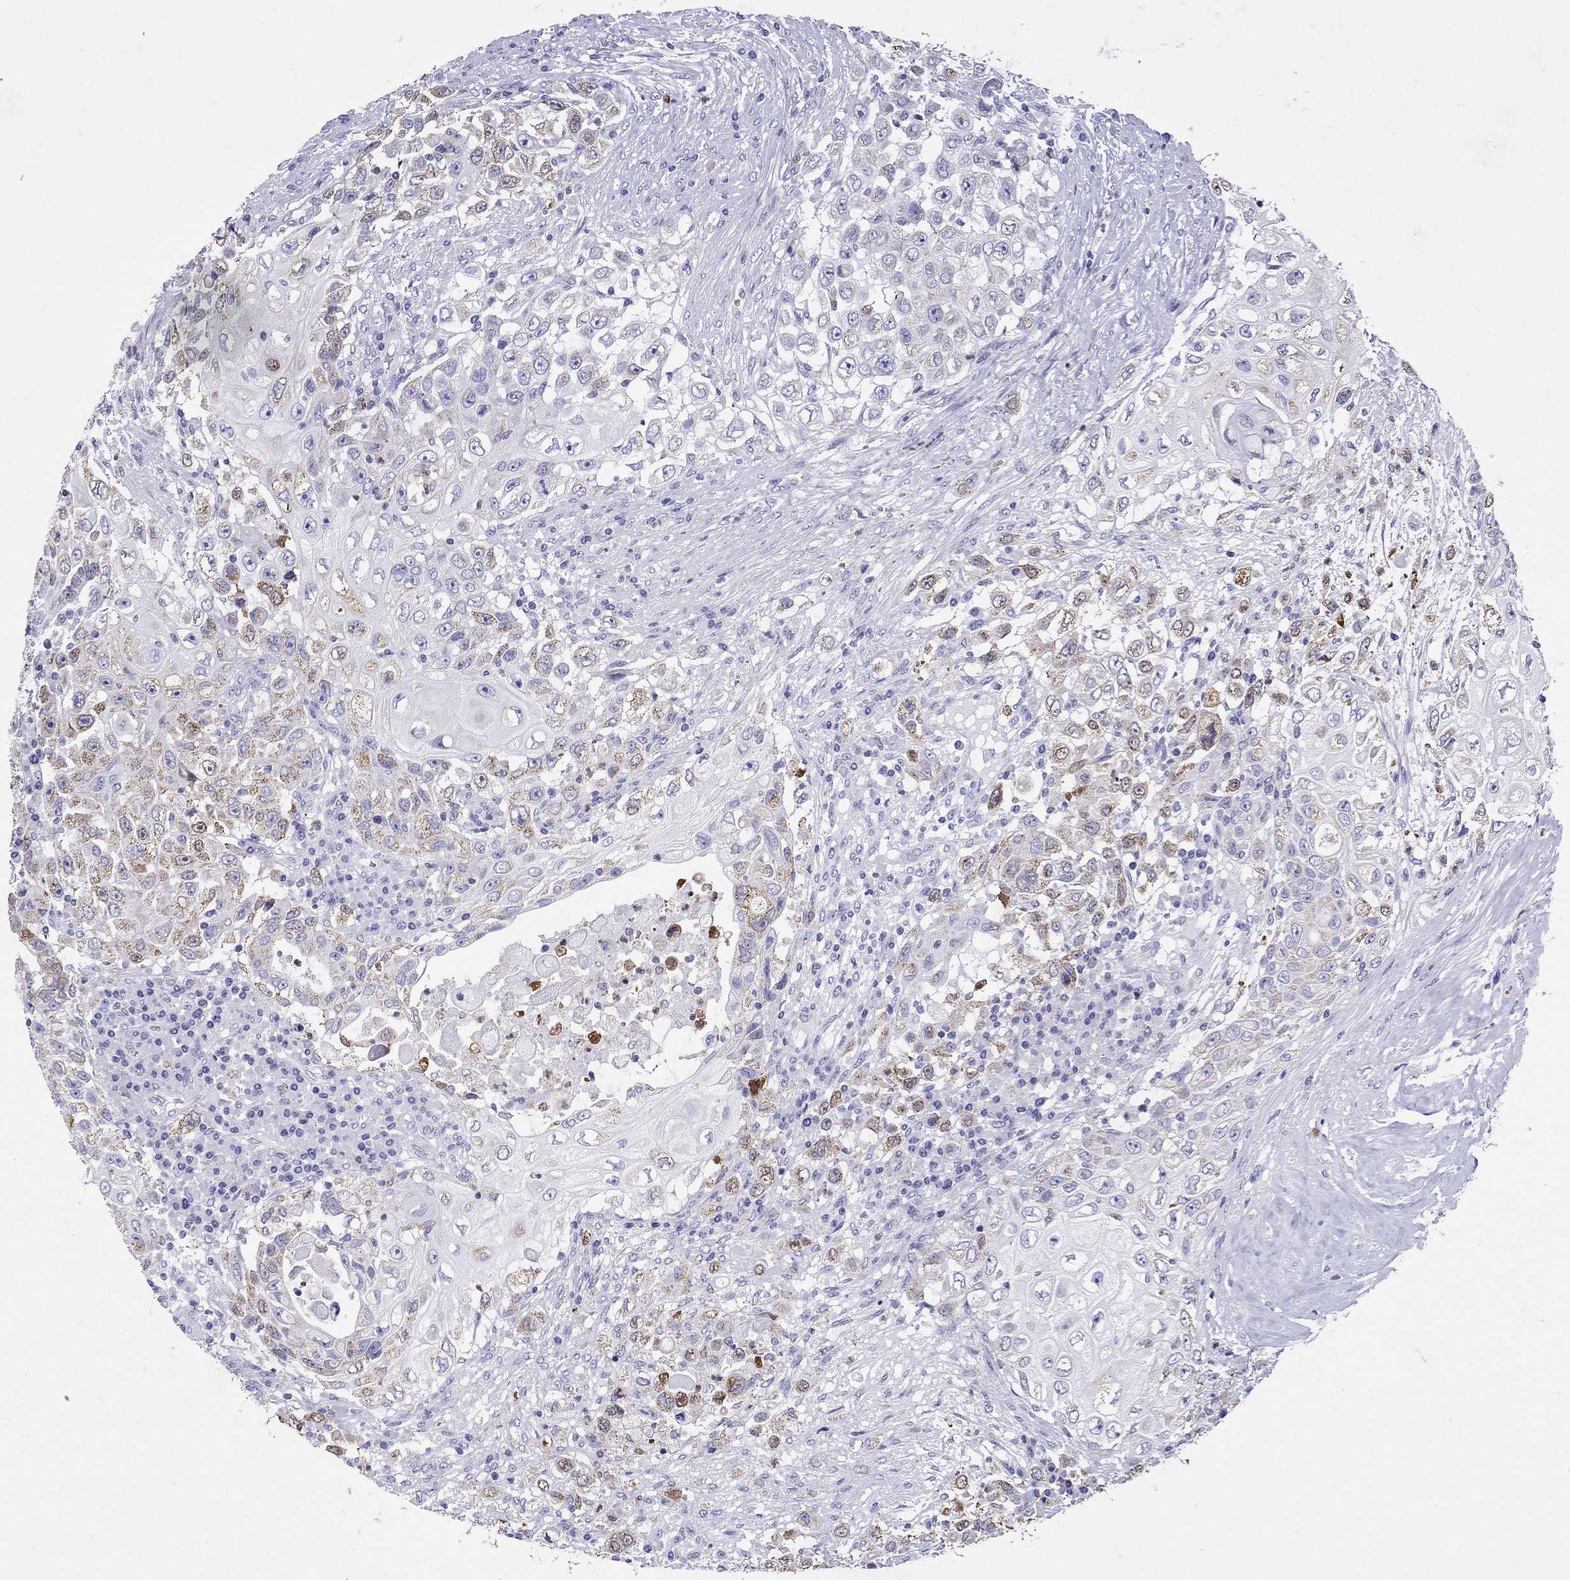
{"staining": {"intensity": "moderate", "quantity": "<25%", "location": "cytoplasmic/membranous"}, "tissue": "urothelial cancer", "cell_type": "Tumor cells", "image_type": "cancer", "snomed": [{"axis": "morphology", "description": "Urothelial carcinoma, High grade"}, {"axis": "topography", "description": "Urinary bladder"}], "caption": "A low amount of moderate cytoplasmic/membranous positivity is present in approximately <25% of tumor cells in urothelial cancer tissue.", "gene": "SCG2", "patient": {"sex": "female", "age": 56}}